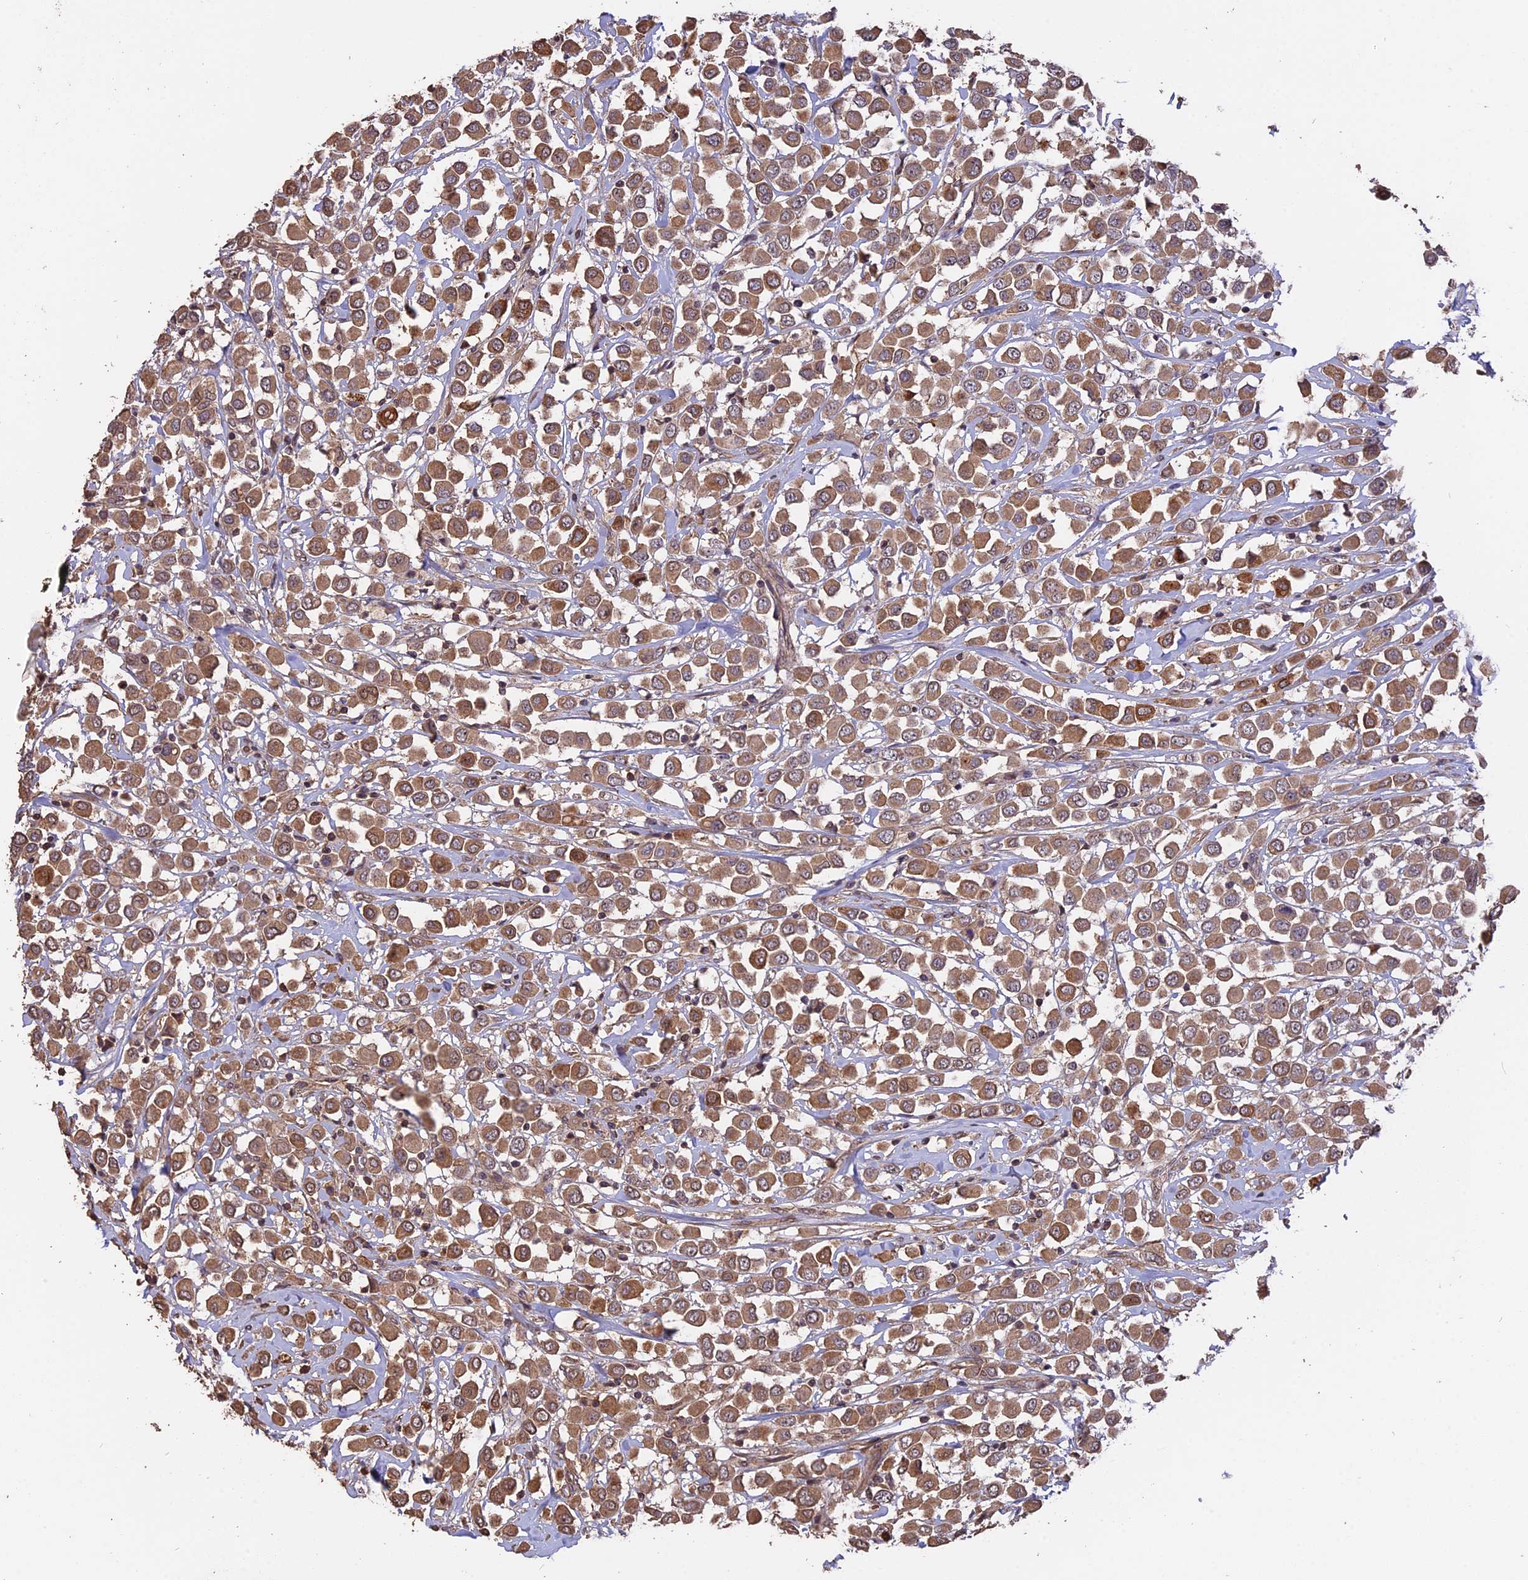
{"staining": {"intensity": "moderate", "quantity": ">75%", "location": "cytoplasmic/membranous"}, "tissue": "breast cancer", "cell_type": "Tumor cells", "image_type": "cancer", "snomed": [{"axis": "morphology", "description": "Duct carcinoma"}, {"axis": "topography", "description": "Breast"}], "caption": "Breast intraductal carcinoma stained with a brown dye demonstrates moderate cytoplasmic/membranous positive expression in approximately >75% of tumor cells.", "gene": "RASAL1", "patient": {"sex": "female", "age": 61}}